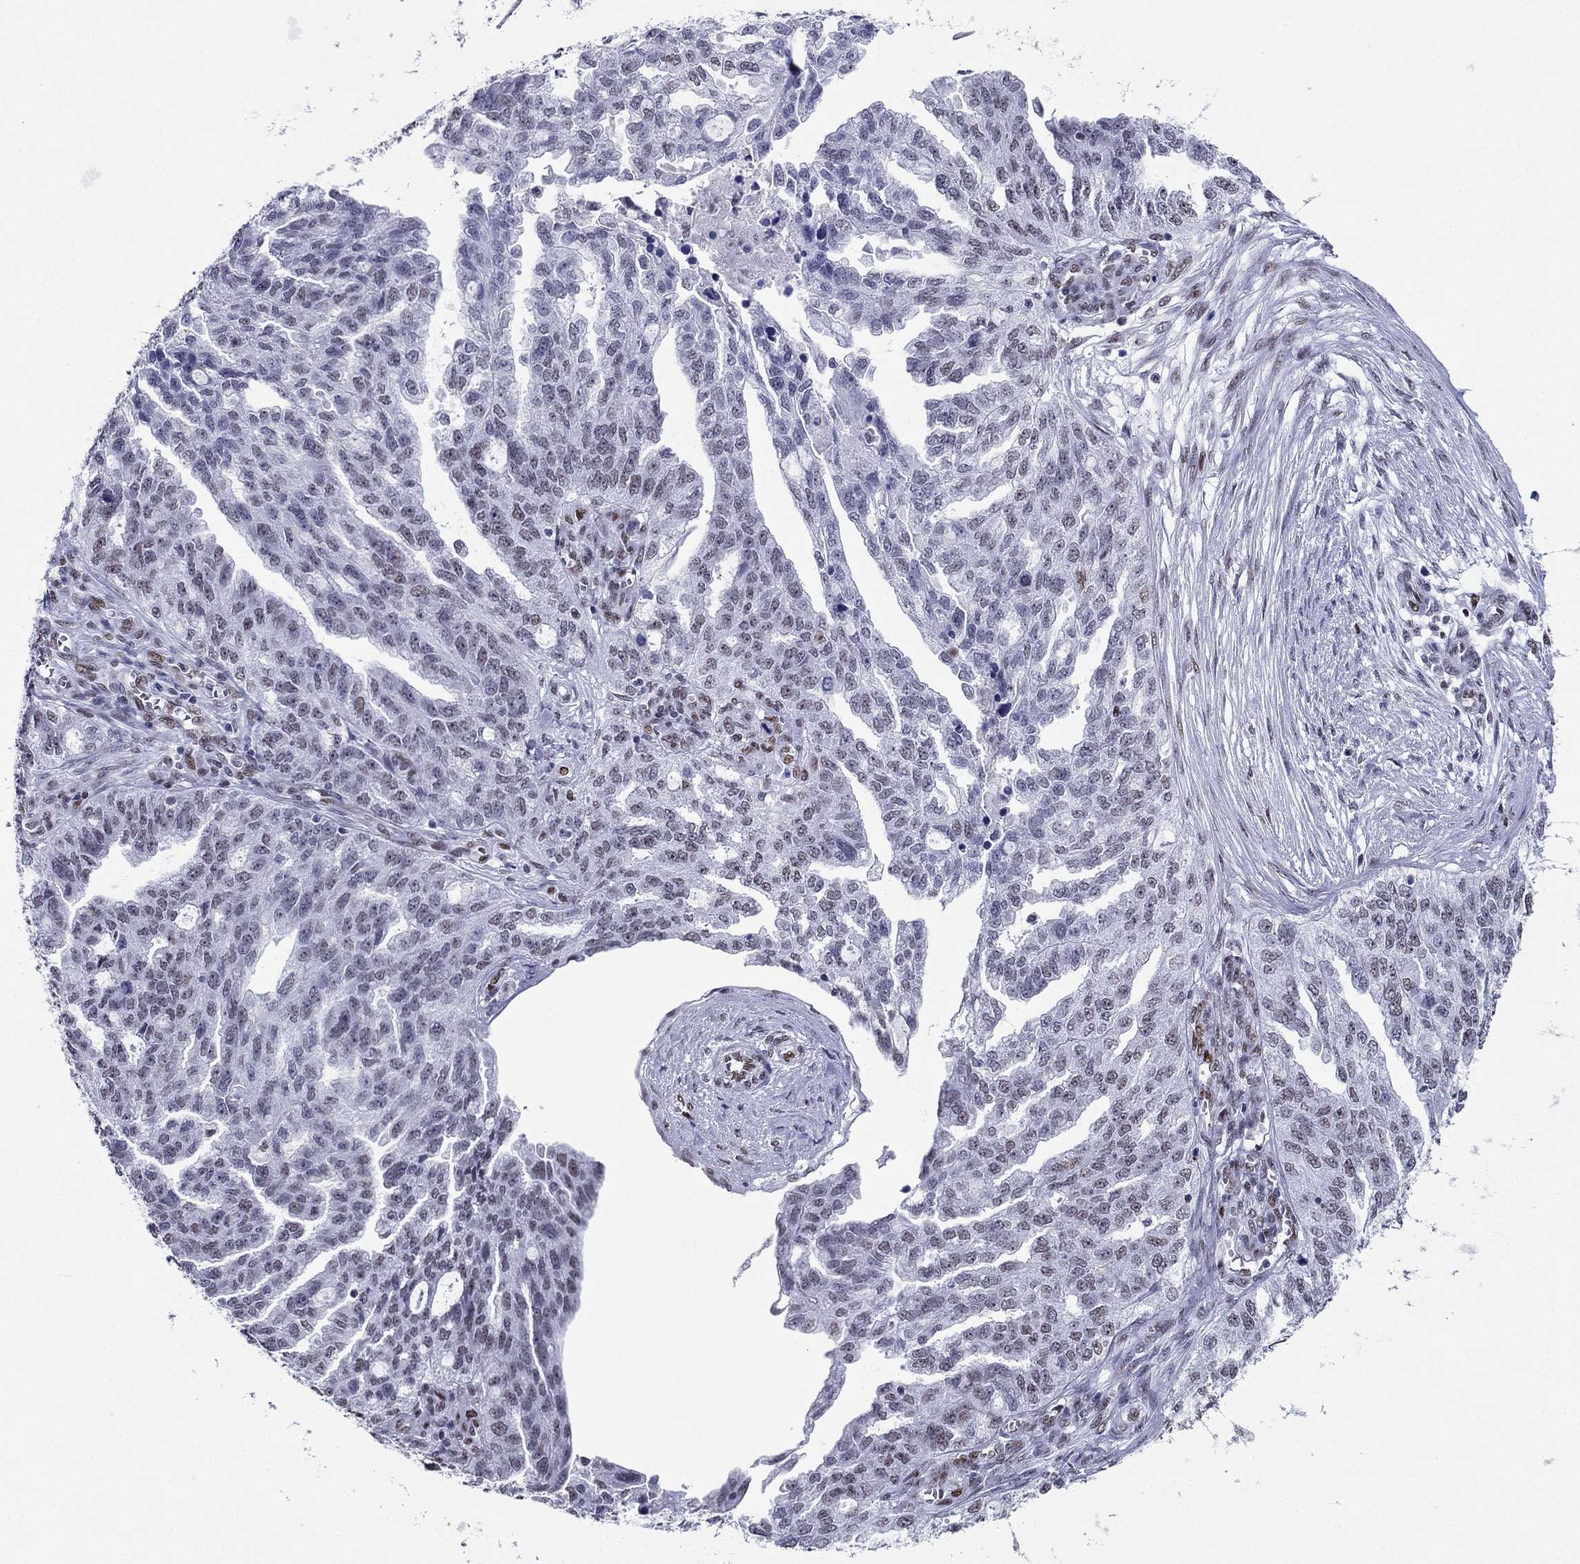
{"staining": {"intensity": "weak", "quantity": "<25%", "location": "nuclear"}, "tissue": "ovarian cancer", "cell_type": "Tumor cells", "image_type": "cancer", "snomed": [{"axis": "morphology", "description": "Cystadenocarcinoma, serous, NOS"}, {"axis": "topography", "description": "Ovary"}], "caption": "An immunohistochemistry (IHC) photomicrograph of ovarian serous cystadenocarcinoma is shown. There is no staining in tumor cells of ovarian serous cystadenocarcinoma. (DAB immunohistochemistry (IHC) visualized using brightfield microscopy, high magnification).", "gene": "PPM1G", "patient": {"sex": "female", "age": 51}}